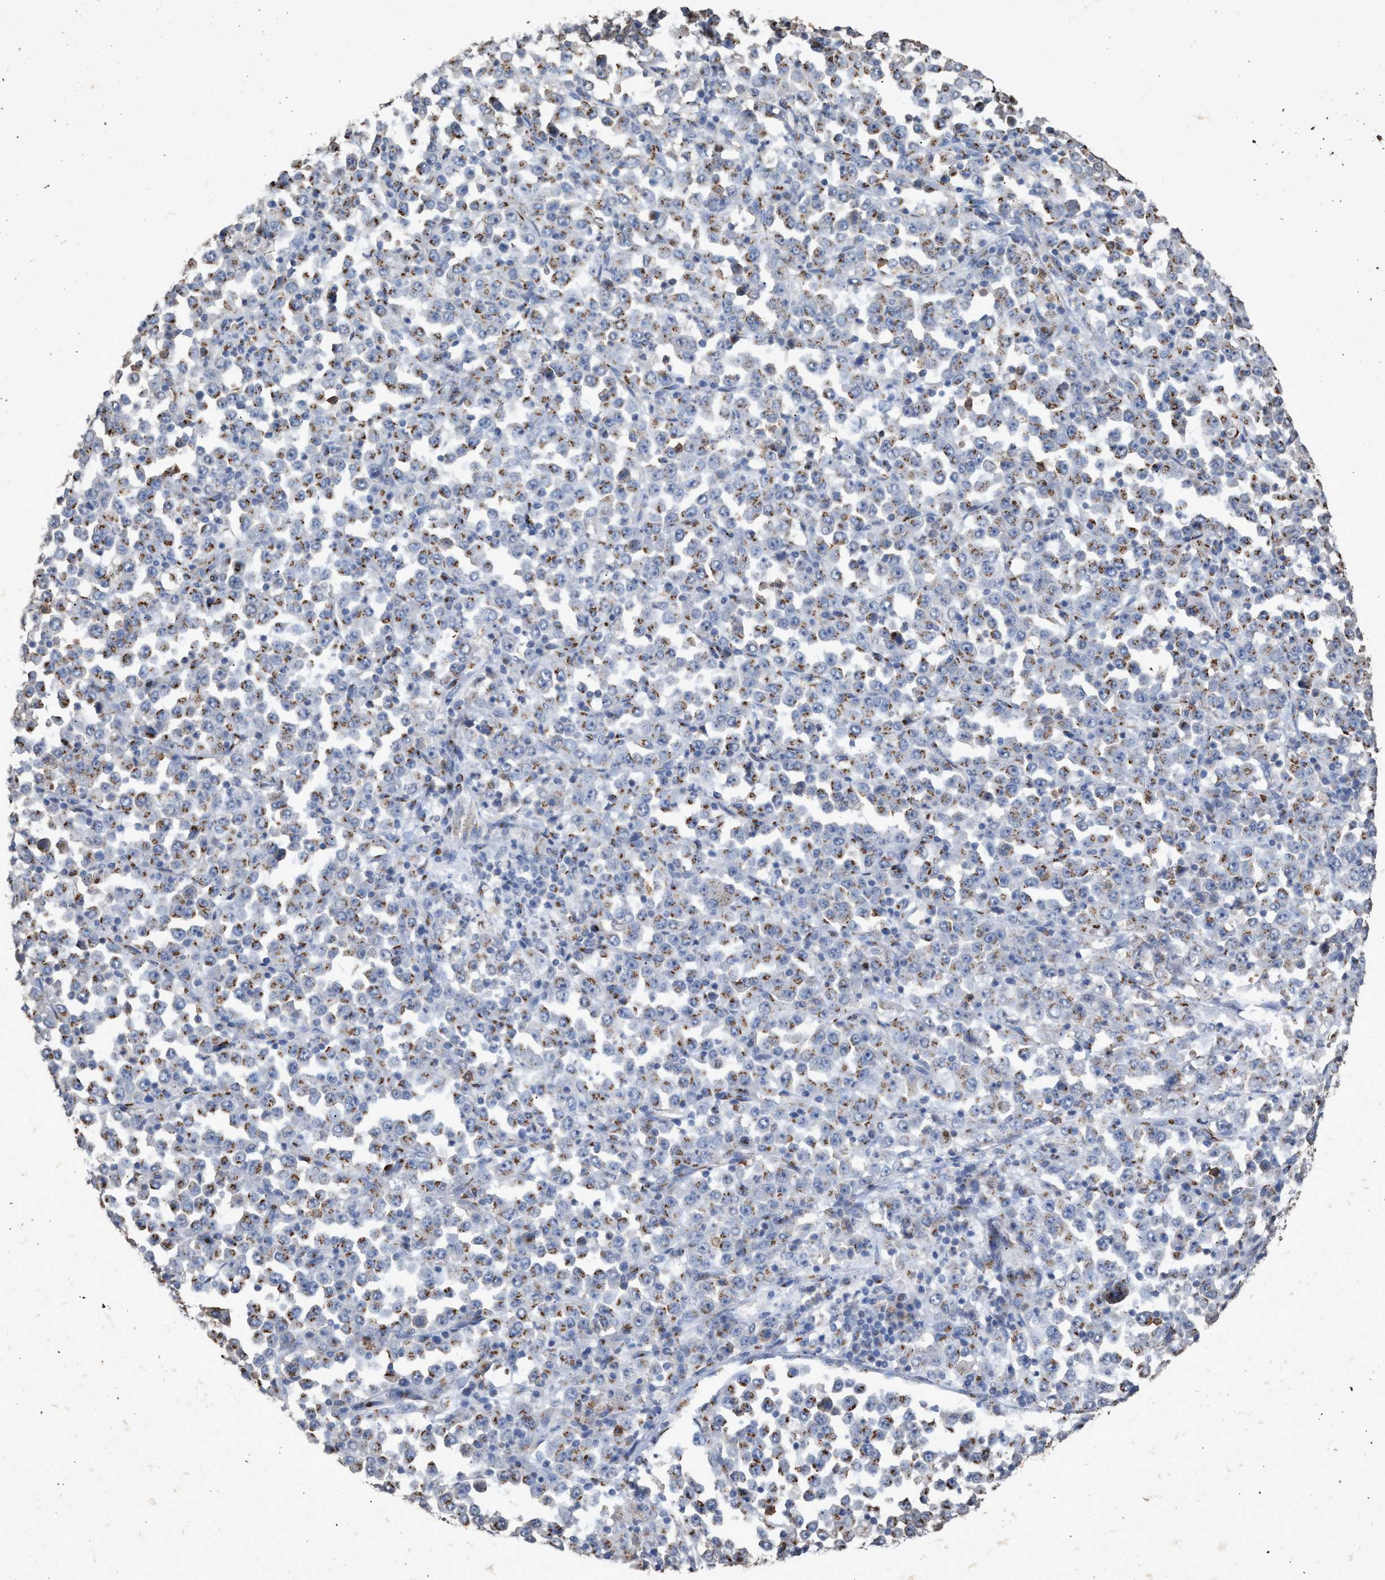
{"staining": {"intensity": "moderate", "quantity": ">75%", "location": "cytoplasmic/membranous"}, "tissue": "stomach cancer", "cell_type": "Tumor cells", "image_type": "cancer", "snomed": [{"axis": "morphology", "description": "Normal tissue, NOS"}, {"axis": "morphology", "description": "Adenocarcinoma, NOS"}, {"axis": "topography", "description": "Stomach, upper"}, {"axis": "topography", "description": "Stomach"}], "caption": "DAB immunohistochemical staining of human stomach adenocarcinoma reveals moderate cytoplasmic/membranous protein positivity in approximately >75% of tumor cells.", "gene": "MAN2A1", "patient": {"sex": "male", "age": 59}}